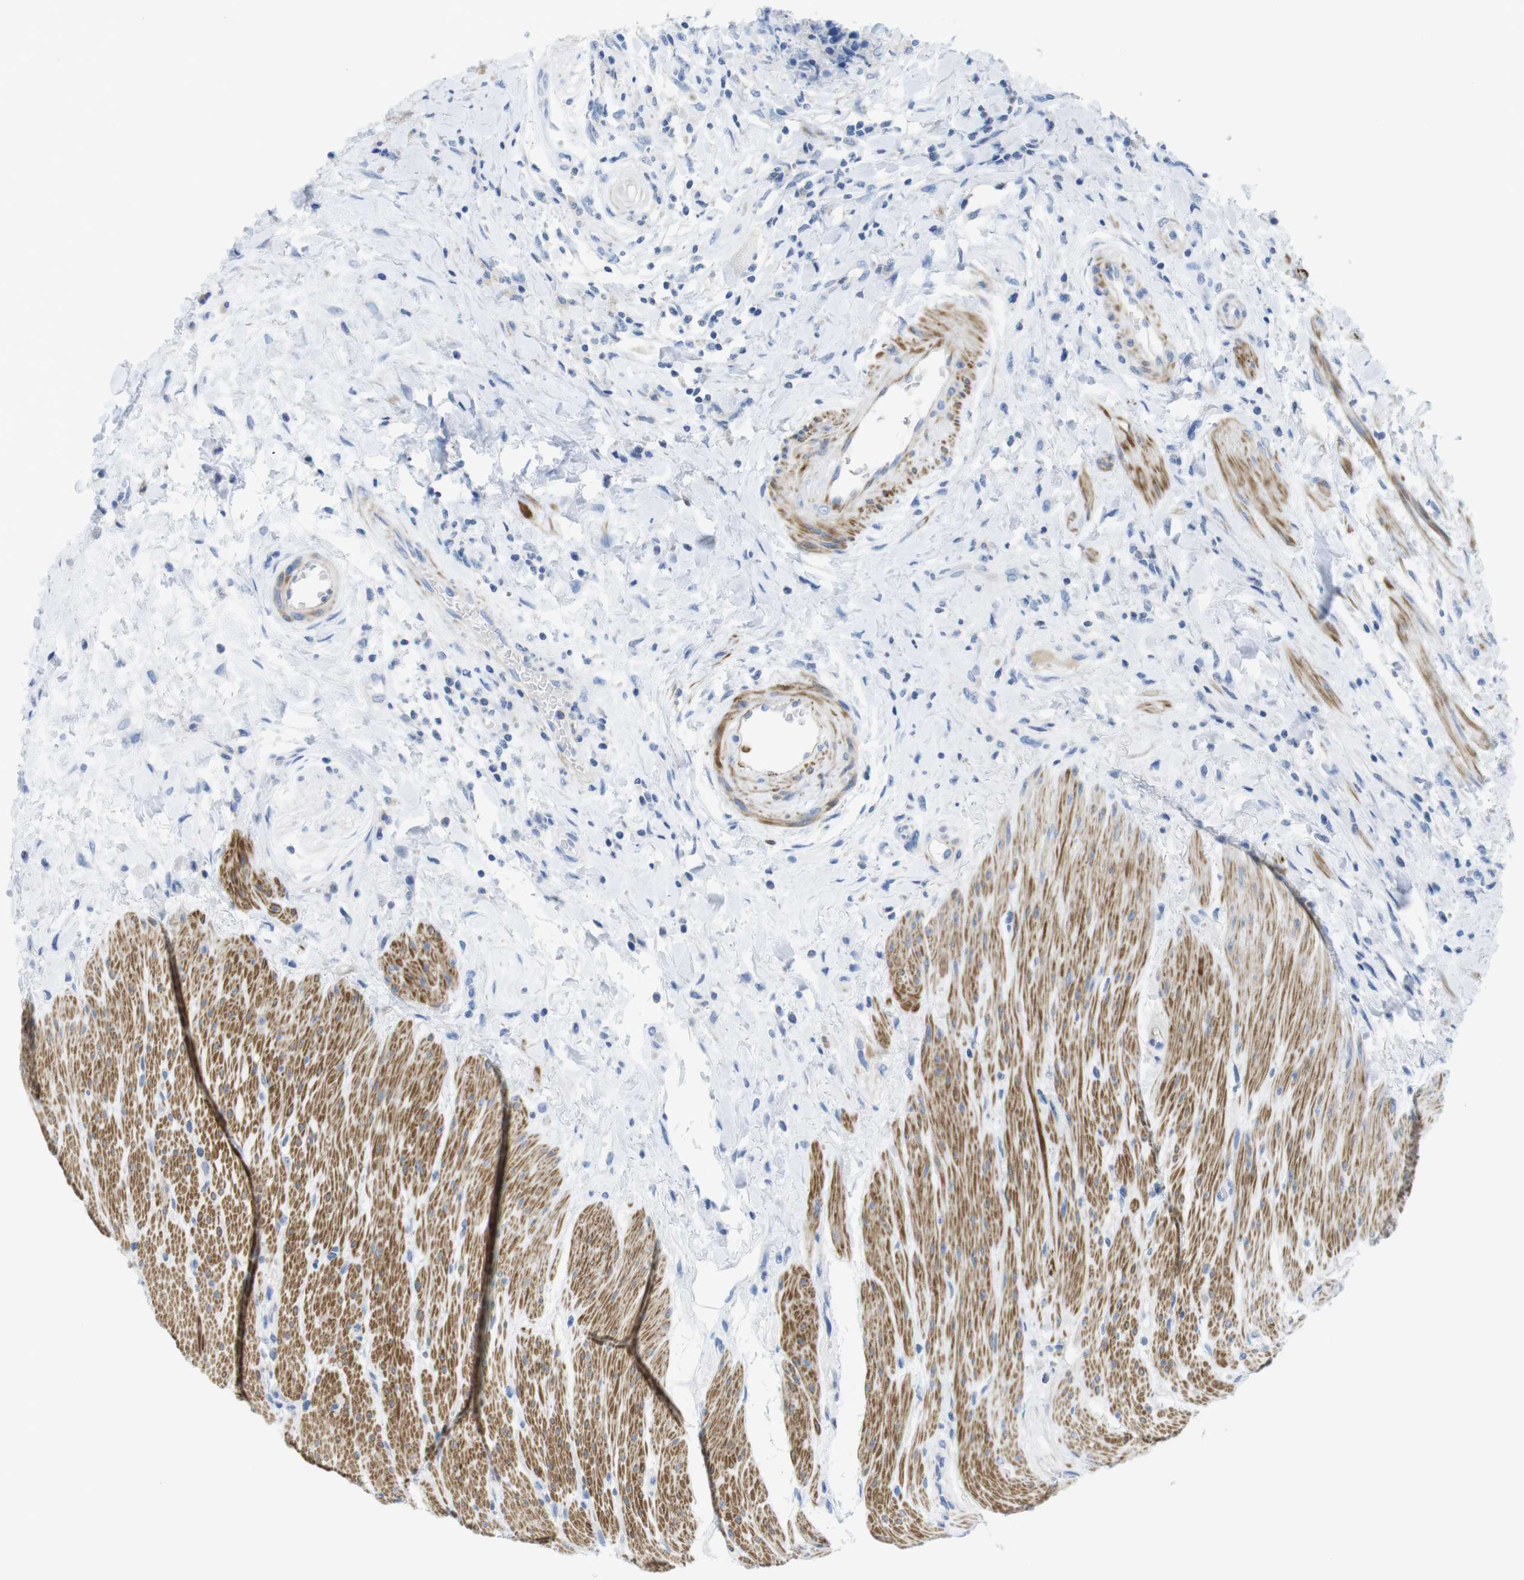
{"staining": {"intensity": "negative", "quantity": "none", "location": "none"}, "tissue": "colorectal cancer", "cell_type": "Tumor cells", "image_type": "cancer", "snomed": [{"axis": "morphology", "description": "Adenocarcinoma, NOS"}, {"axis": "topography", "description": "Rectum"}], "caption": "Tumor cells show no significant positivity in colorectal cancer (adenocarcinoma).", "gene": "ASIC5", "patient": {"sex": "male", "age": 51}}